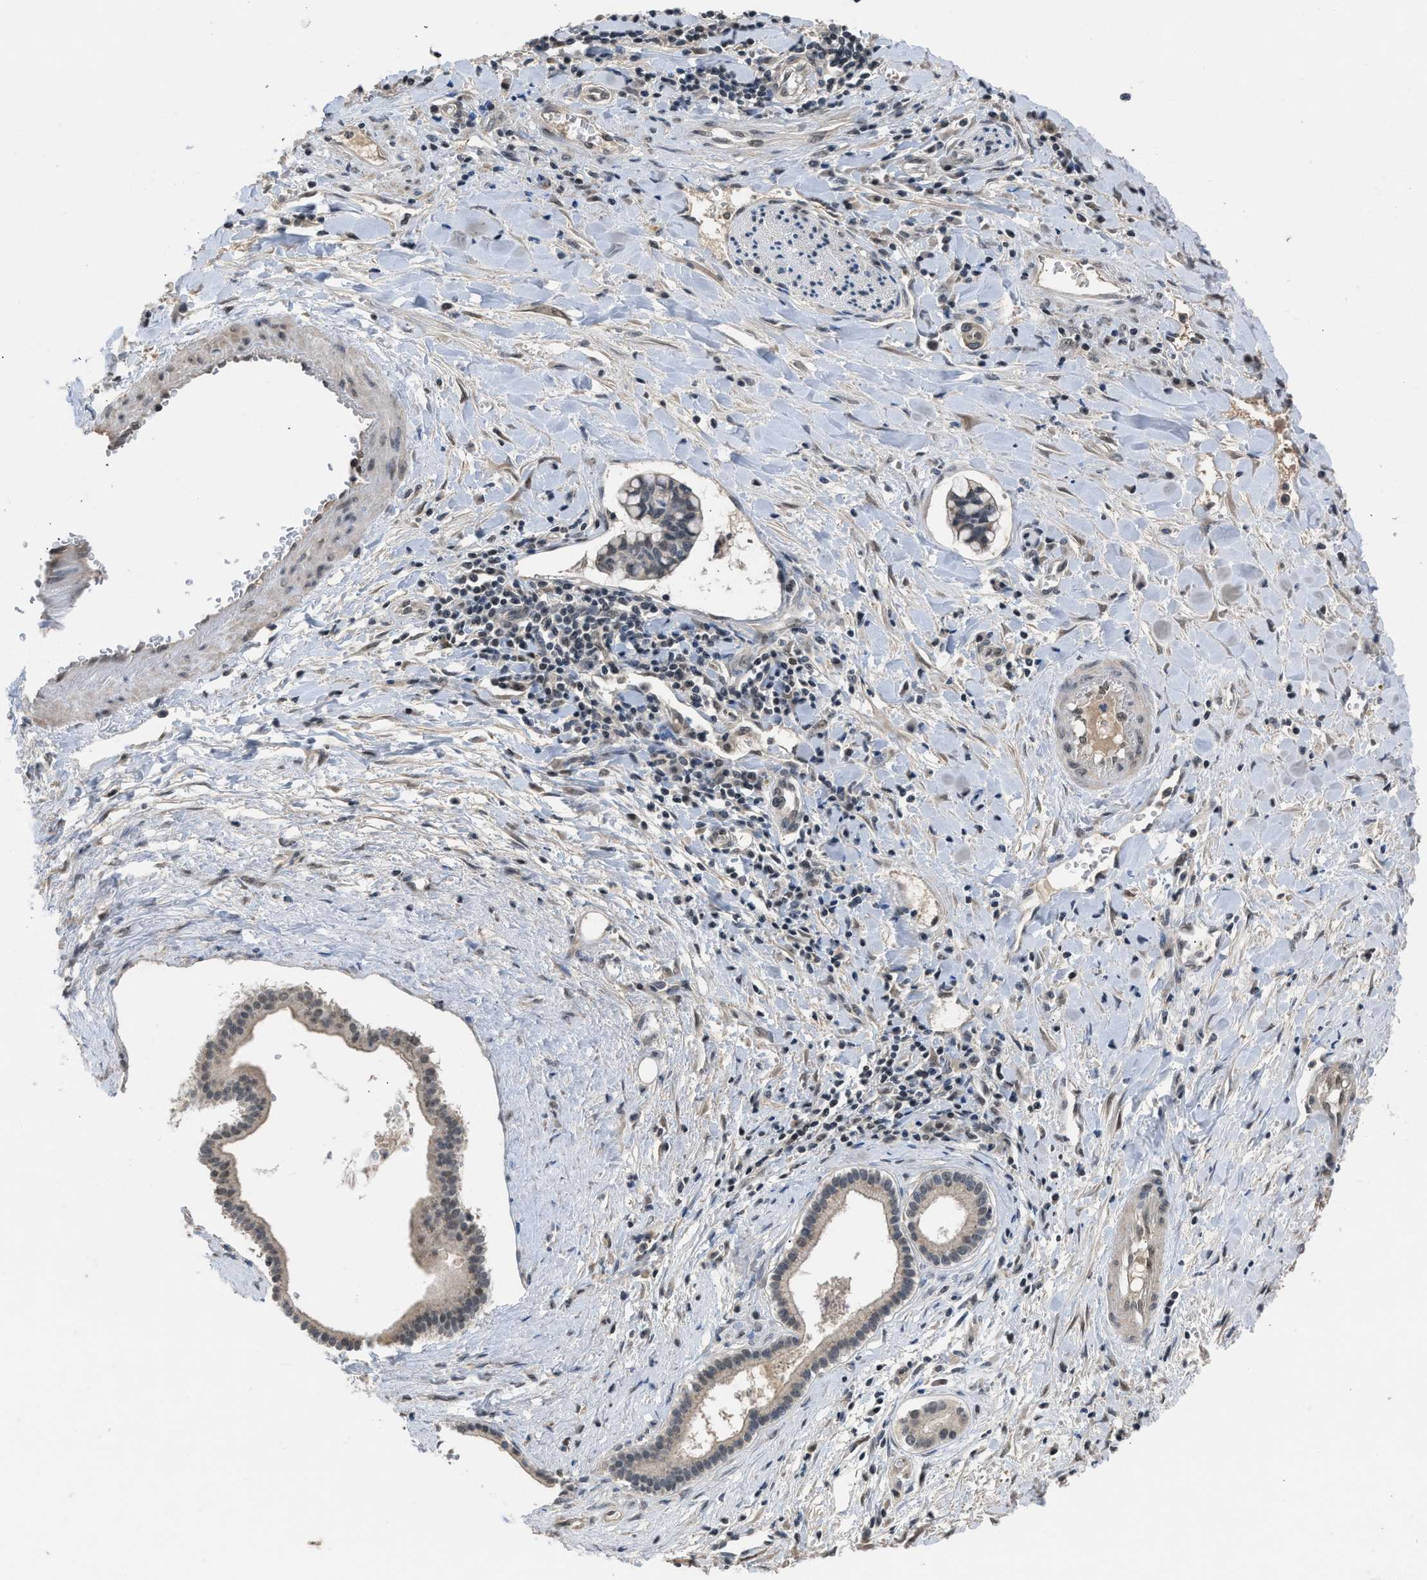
{"staining": {"intensity": "moderate", "quantity": ">75%", "location": "nuclear"}, "tissue": "liver cancer", "cell_type": "Tumor cells", "image_type": "cancer", "snomed": [{"axis": "morphology", "description": "Cholangiocarcinoma"}, {"axis": "topography", "description": "Liver"}], "caption": "This image displays immunohistochemistry (IHC) staining of human liver cholangiocarcinoma, with medium moderate nuclear positivity in approximately >75% of tumor cells.", "gene": "TERF2IP", "patient": {"sex": "female", "age": 65}}